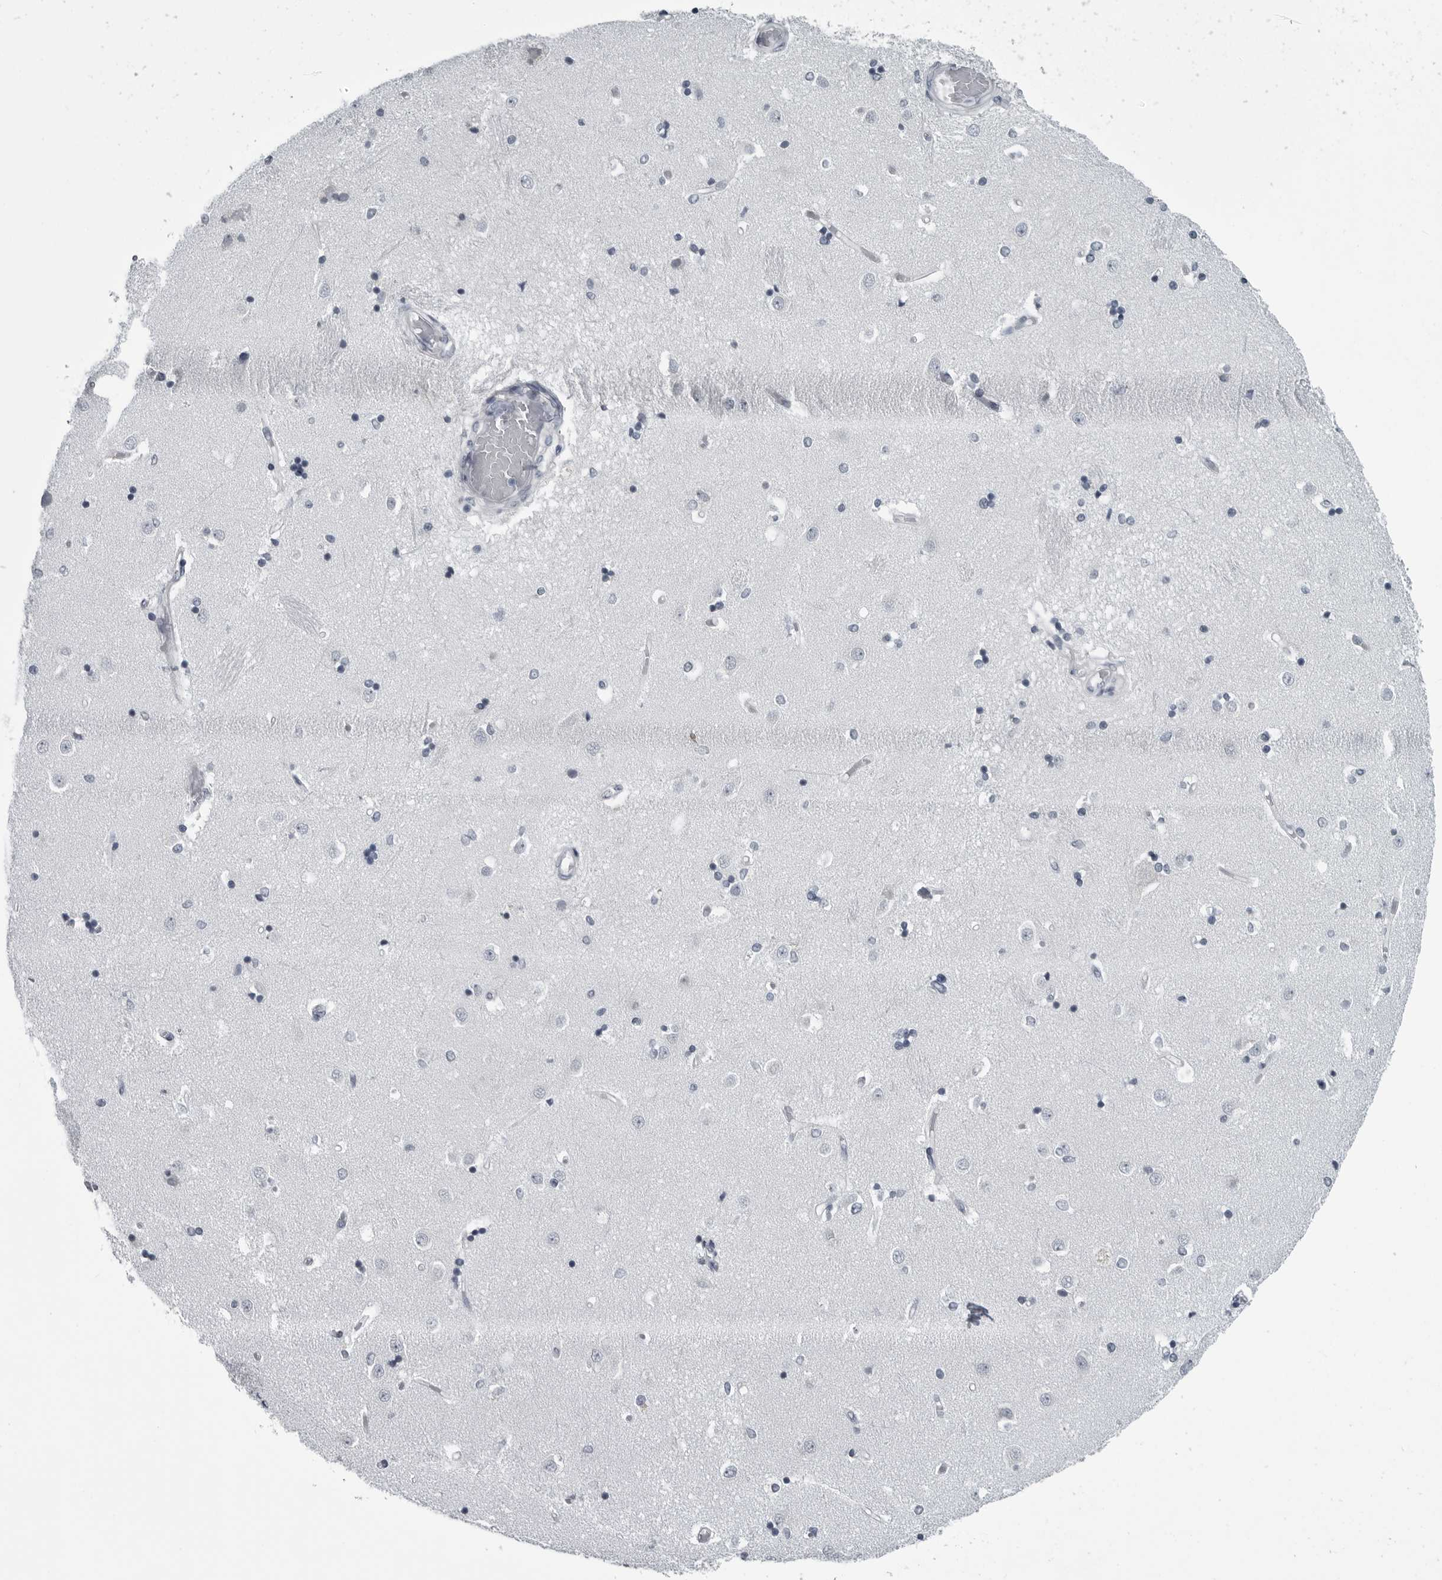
{"staining": {"intensity": "negative", "quantity": "none", "location": "none"}, "tissue": "caudate", "cell_type": "Glial cells", "image_type": "normal", "snomed": [{"axis": "morphology", "description": "Normal tissue, NOS"}, {"axis": "topography", "description": "Lateral ventricle wall"}], "caption": "The photomicrograph shows no significant positivity in glial cells of caudate.", "gene": "MYOC", "patient": {"sex": "male", "age": 45}}